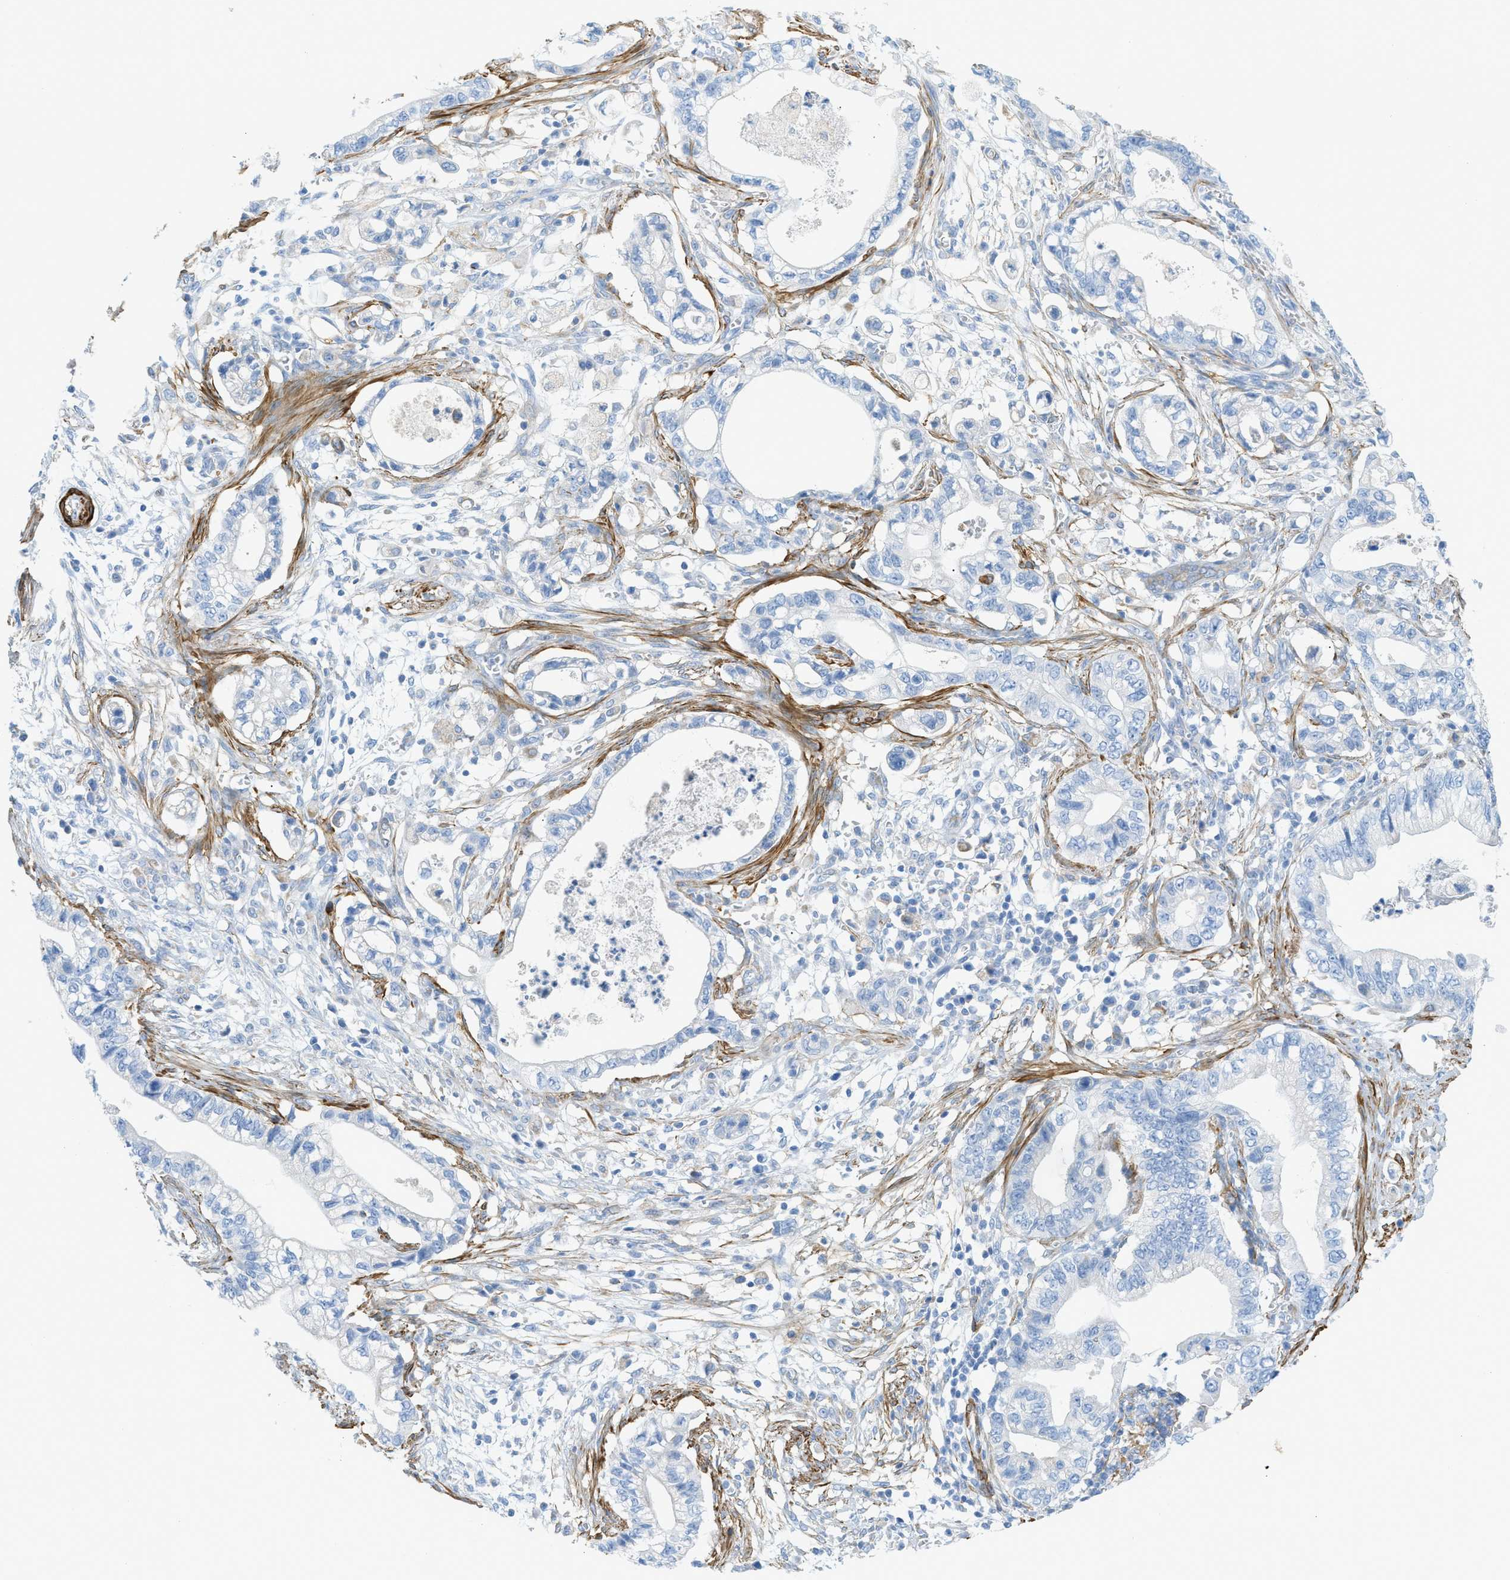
{"staining": {"intensity": "negative", "quantity": "none", "location": "none"}, "tissue": "pancreatic cancer", "cell_type": "Tumor cells", "image_type": "cancer", "snomed": [{"axis": "morphology", "description": "Adenocarcinoma, NOS"}, {"axis": "topography", "description": "Pancreas"}], "caption": "Immunohistochemistry (IHC) of human pancreatic cancer demonstrates no positivity in tumor cells.", "gene": "MYH11", "patient": {"sex": "male", "age": 56}}